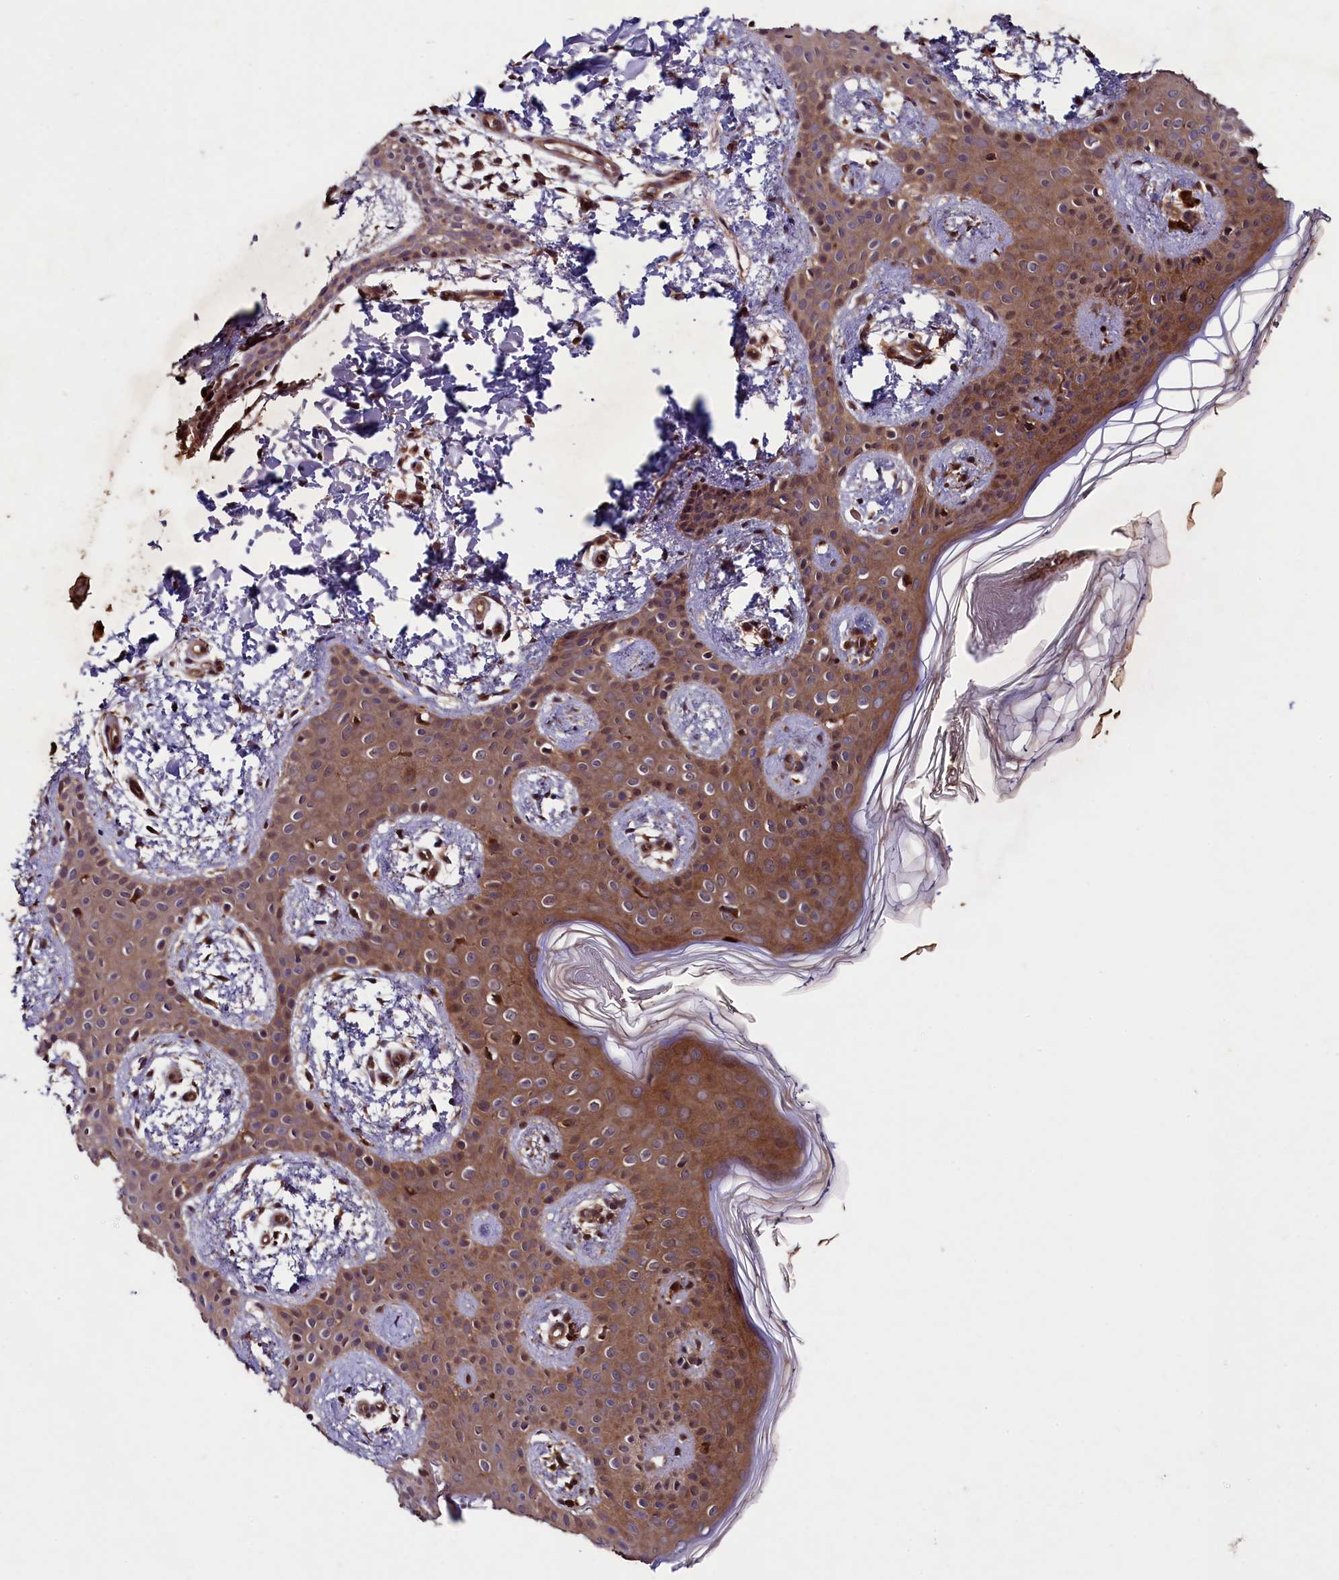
{"staining": {"intensity": "moderate", "quantity": ">75%", "location": "cytoplasmic/membranous,nuclear"}, "tissue": "skin", "cell_type": "Fibroblasts", "image_type": "normal", "snomed": [{"axis": "morphology", "description": "Normal tissue, NOS"}, {"axis": "topography", "description": "Skin"}], "caption": "An image of human skin stained for a protein exhibits moderate cytoplasmic/membranous,nuclear brown staining in fibroblasts.", "gene": "BLTP3B", "patient": {"sex": "male", "age": 36}}